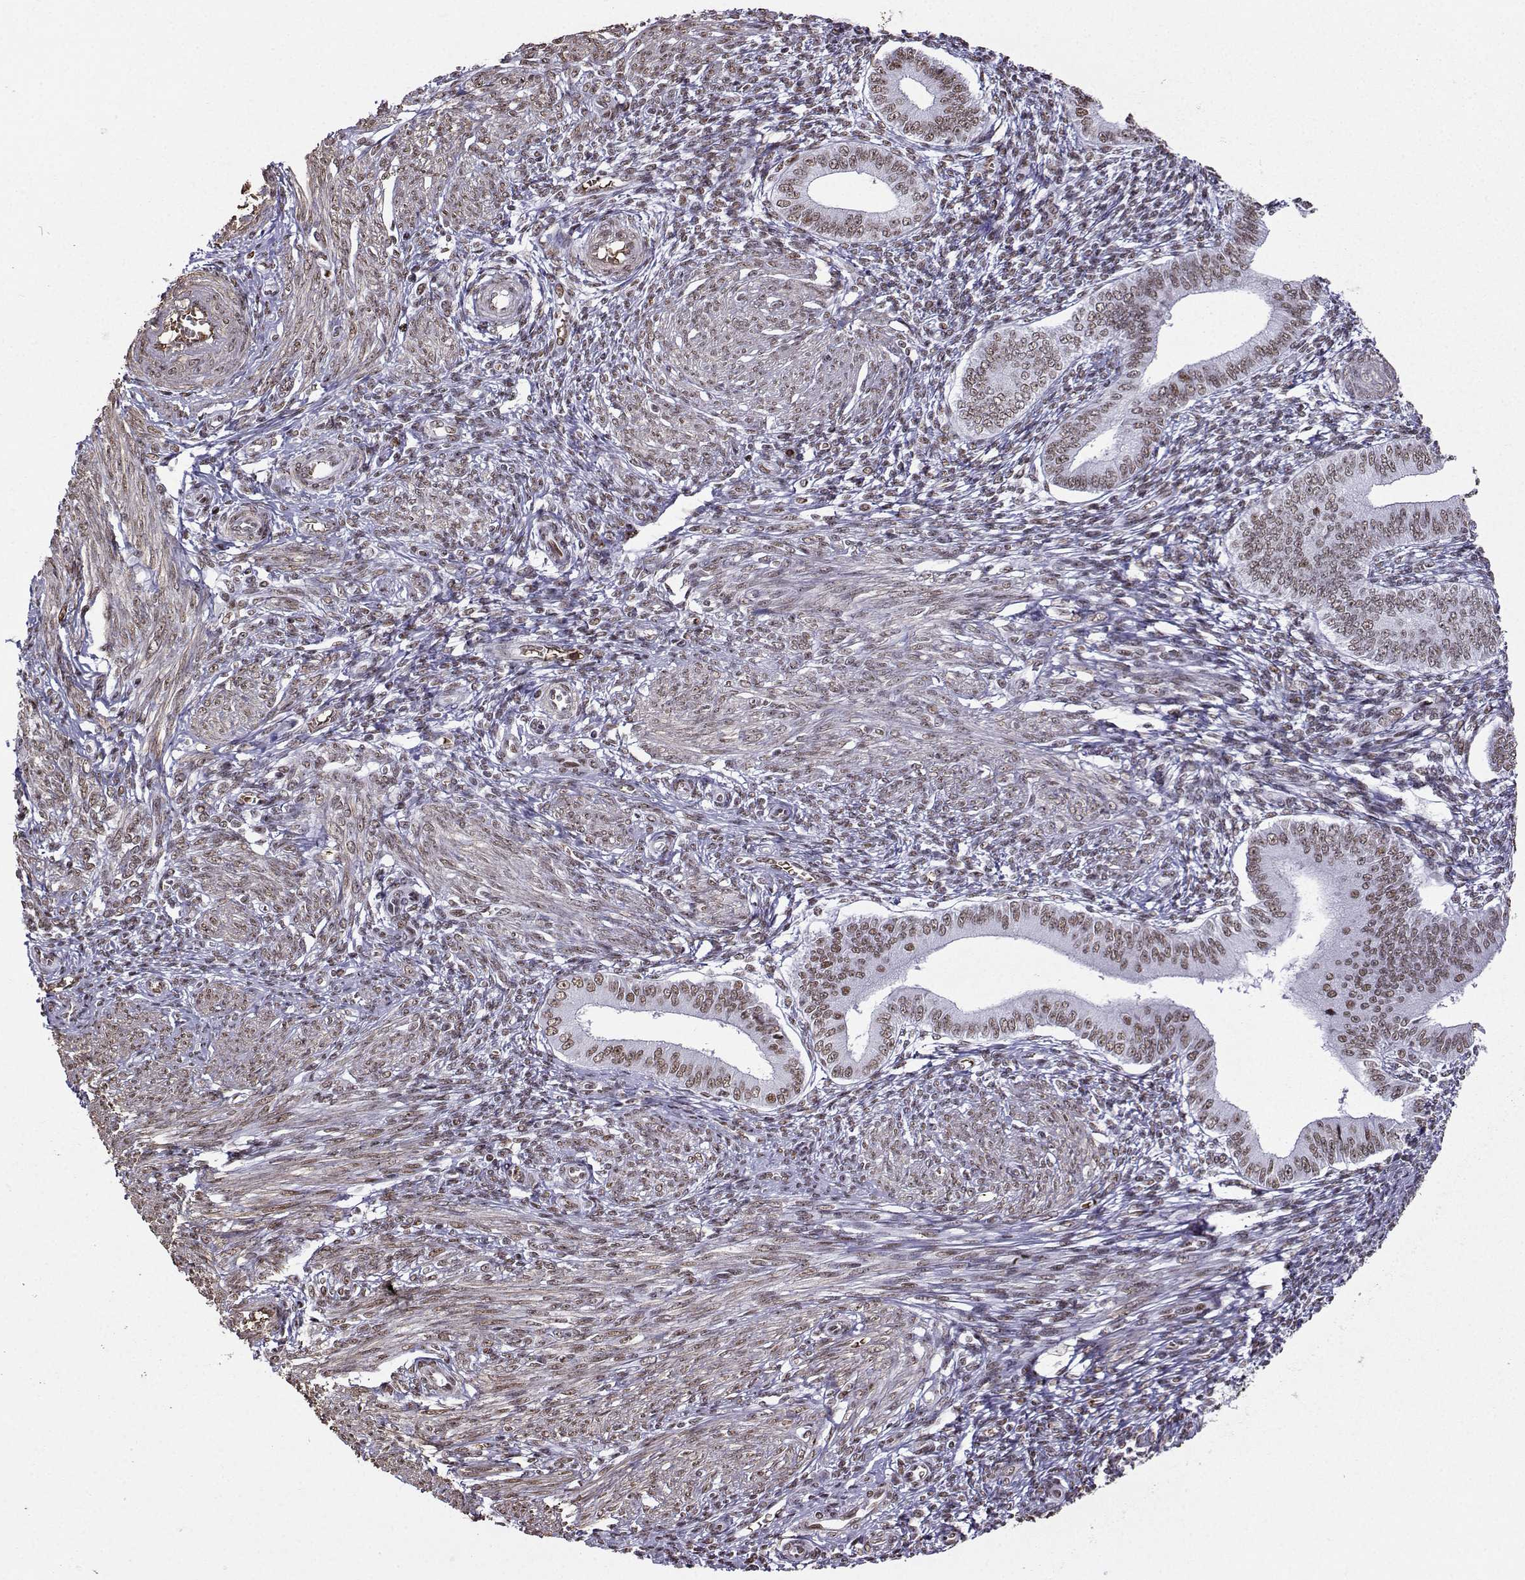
{"staining": {"intensity": "moderate", "quantity": "25%-75%", "location": "nuclear"}, "tissue": "endometrium", "cell_type": "Cells in endometrial stroma", "image_type": "normal", "snomed": [{"axis": "morphology", "description": "Normal tissue, NOS"}, {"axis": "topography", "description": "Endometrium"}], "caption": "Protein expression analysis of normal endometrium reveals moderate nuclear expression in approximately 25%-75% of cells in endometrial stroma.", "gene": "CCNK", "patient": {"sex": "female", "age": 42}}